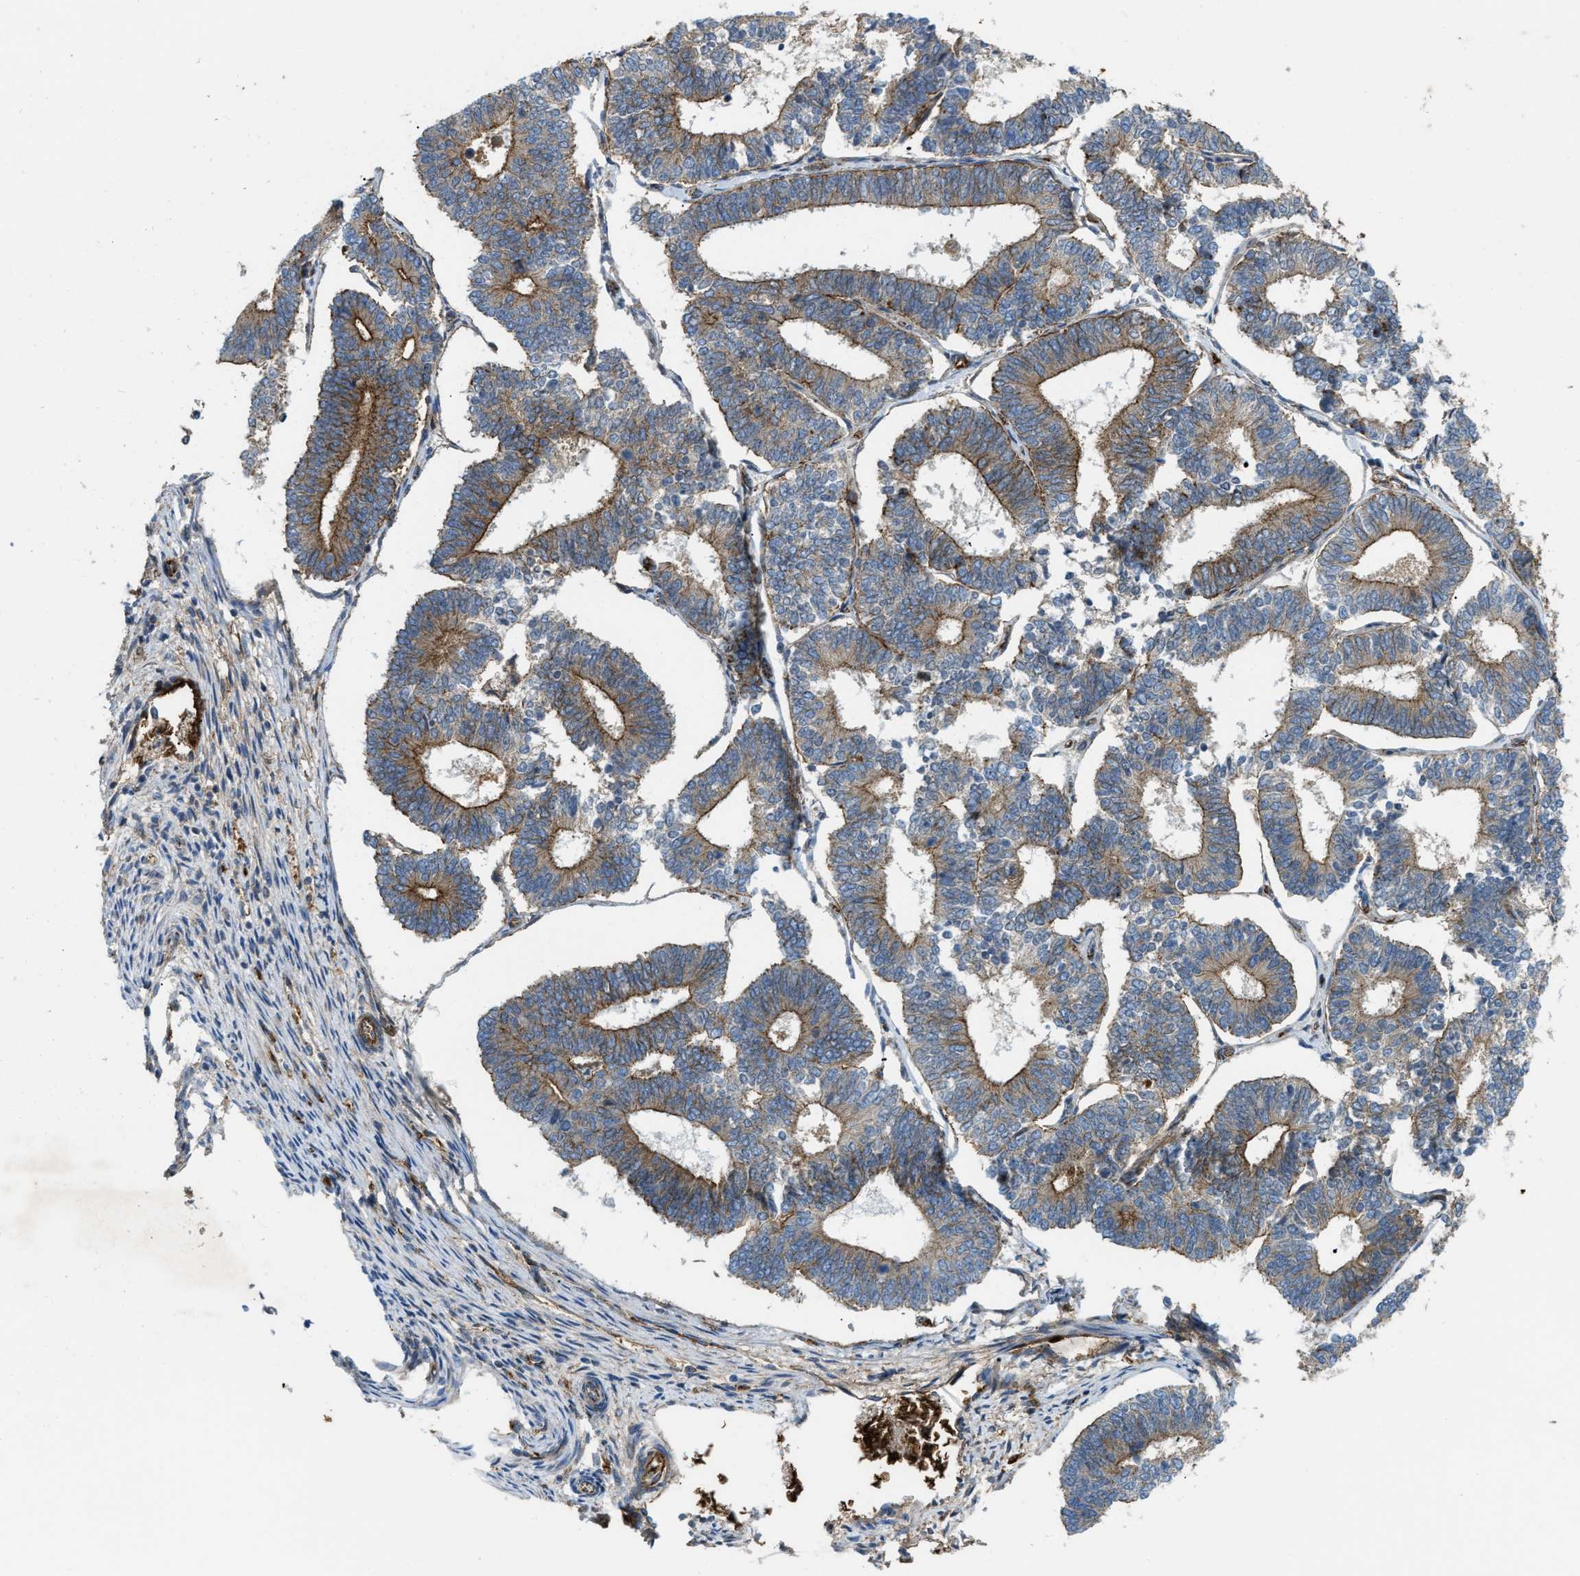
{"staining": {"intensity": "moderate", "quantity": ">75%", "location": "cytoplasmic/membranous"}, "tissue": "endometrial cancer", "cell_type": "Tumor cells", "image_type": "cancer", "snomed": [{"axis": "morphology", "description": "Adenocarcinoma, NOS"}, {"axis": "topography", "description": "Endometrium"}], "caption": "About >75% of tumor cells in endometrial cancer (adenocarcinoma) demonstrate moderate cytoplasmic/membranous protein positivity as visualized by brown immunohistochemical staining.", "gene": "ERC1", "patient": {"sex": "female", "age": 70}}